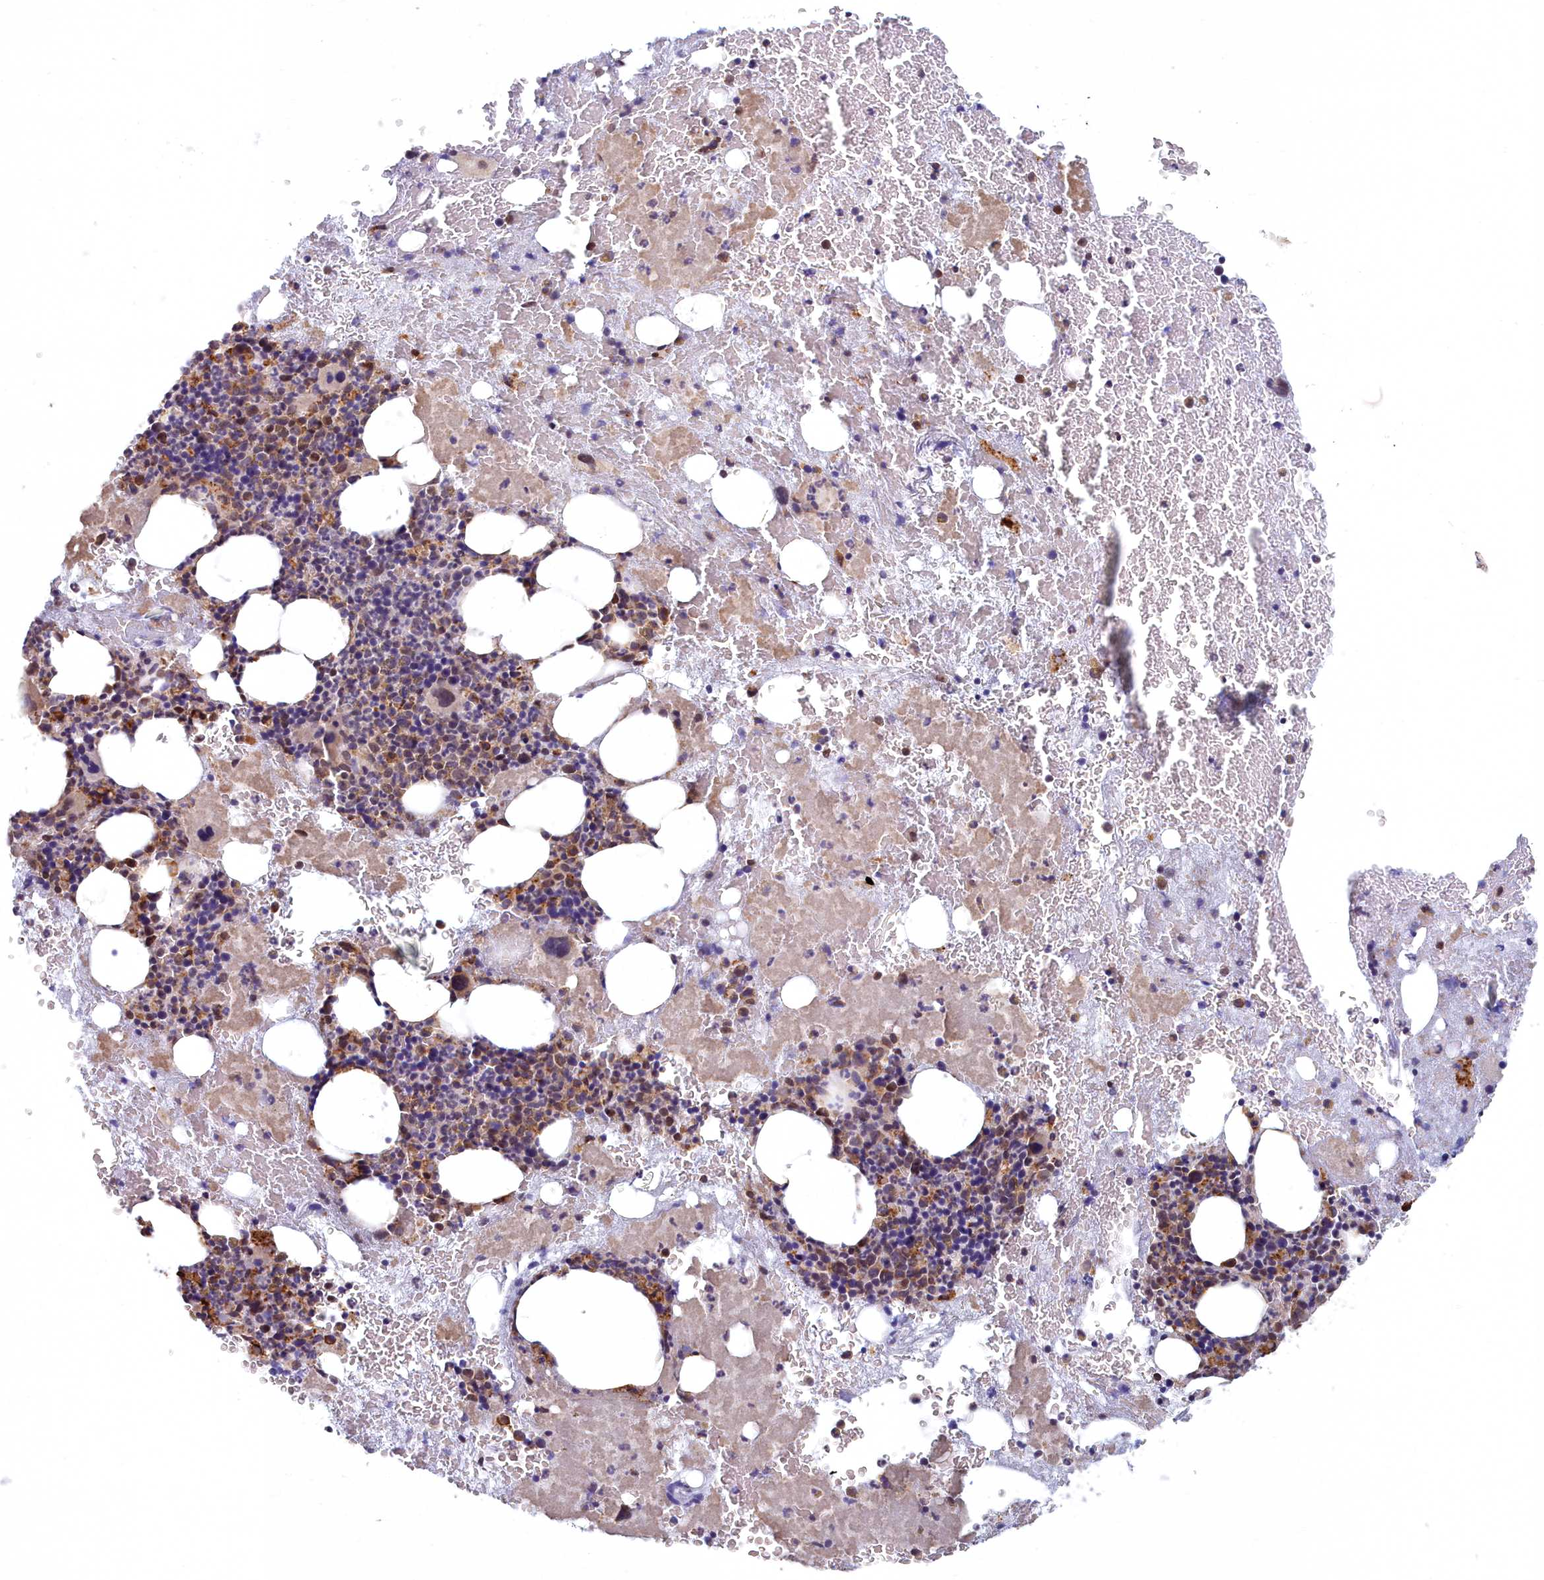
{"staining": {"intensity": "moderate", "quantity": "<25%", "location": "cytoplasmic/membranous,nuclear"}, "tissue": "bone marrow", "cell_type": "Hematopoietic cells", "image_type": "normal", "snomed": [{"axis": "morphology", "description": "Normal tissue, NOS"}, {"axis": "topography", "description": "Bone marrow"}], "caption": "Immunohistochemistry (IHC) micrograph of benign bone marrow: bone marrow stained using immunohistochemistry demonstrates low levels of moderate protein expression localized specifically in the cytoplasmic/membranous,nuclear of hematopoietic cells, appearing as a cytoplasmic/membranous,nuclear brown color.", "gene": "MAK16", "patient": {"sex": "male", "age": 53}}